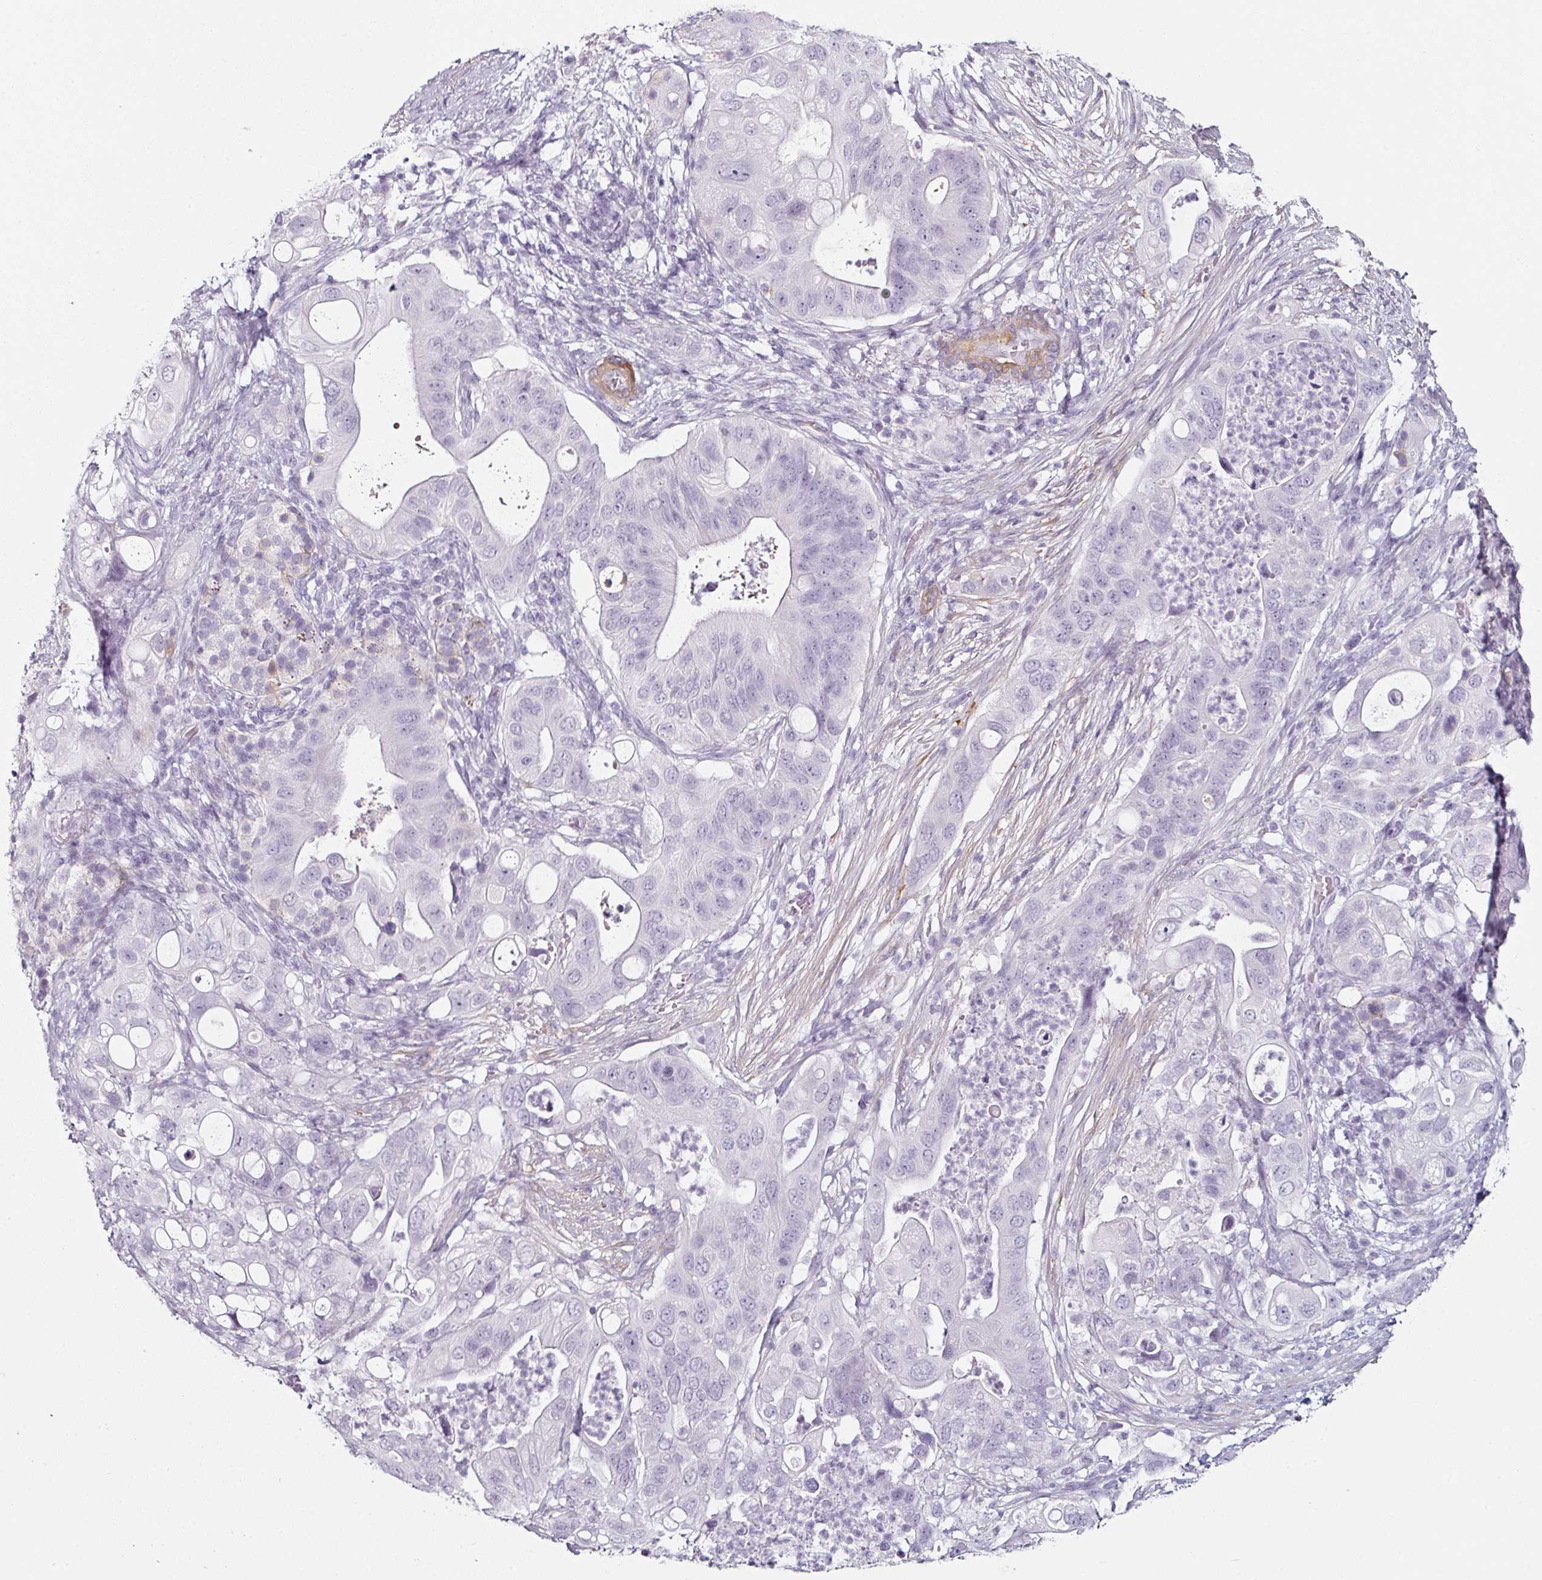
{"staining": {"intensity": "negative", "quantity": "none", "location": "none"}, "tissue": "pancreatic cancer", "cell_type": "Tumor cells", "image_type": "cancer", "snomed": [{"axis": "morphology", "description": "Adenocarcinoma, NOS"}, {"axis": "topography", "description": "Pancreas"}], "caption": "This micrograph is of pancreatic adenocarcinoma stained with IHC to label a protein in brown with the nuclei are counter-stained blue. There is no positivity in tumor cells.", "gene": "CAP2", "patient": {"sex": "female", "age": 72}}